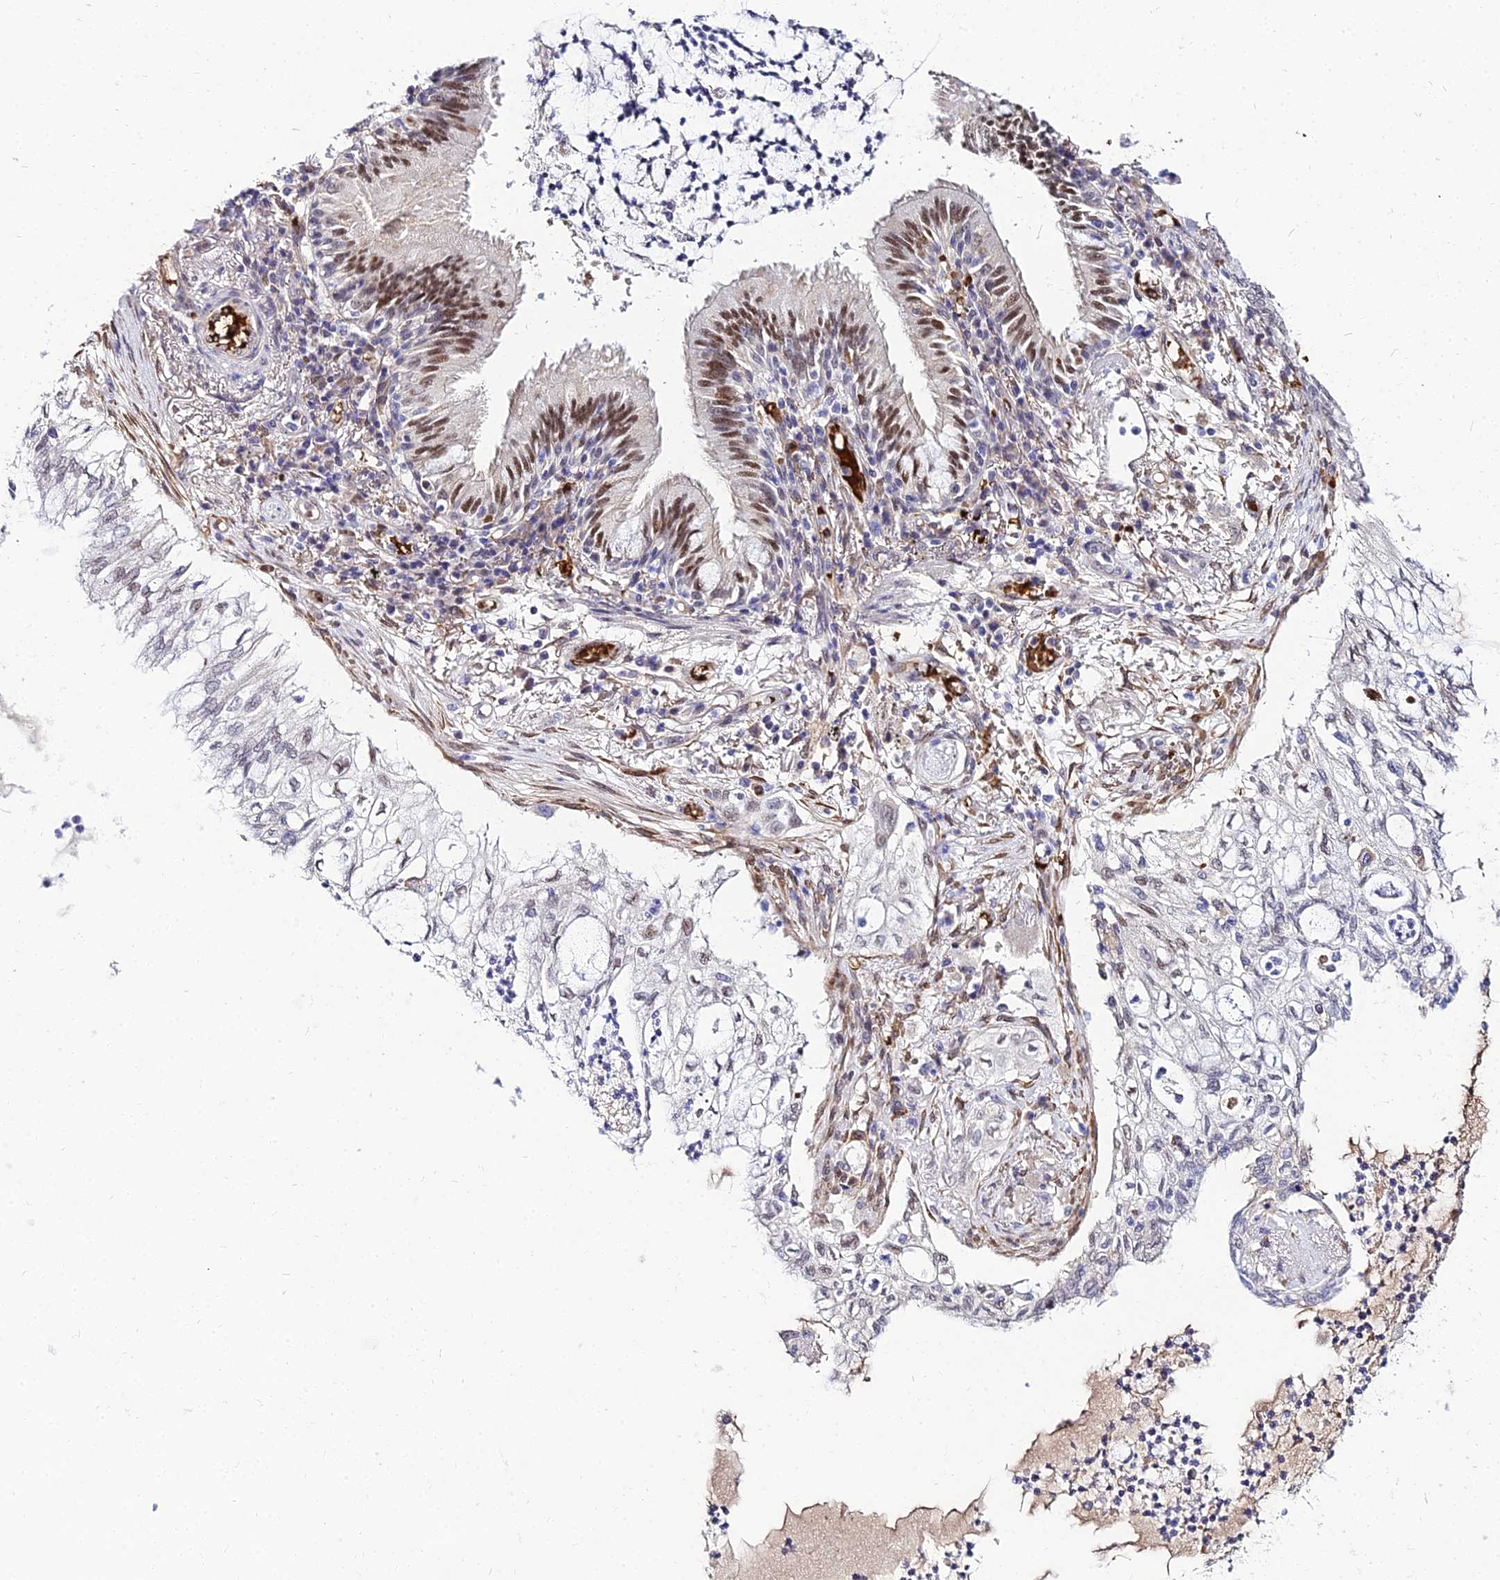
{"staining": {"intensity": "weak", "quantity": "<25%", "location": "nuclear"}, "tissue": "lung cancer", "cell_type": "Tumor cells", "image_type": "cancer", "snomed": [{"axis": "morphology", "description": "Adenocarcinoma, NOS"}, {"axis": "topography", "description": "Lung"}], "caption": "DAB immunohistochemical staining of lung adenocarcinoma displays no significant positivity in tumor cells. (Brightfield microscopy of DAB immunohistochemistry (IHC) at high magnification).", "gene": "BCL9", "patient": {"sex": "female", "age": 70}}